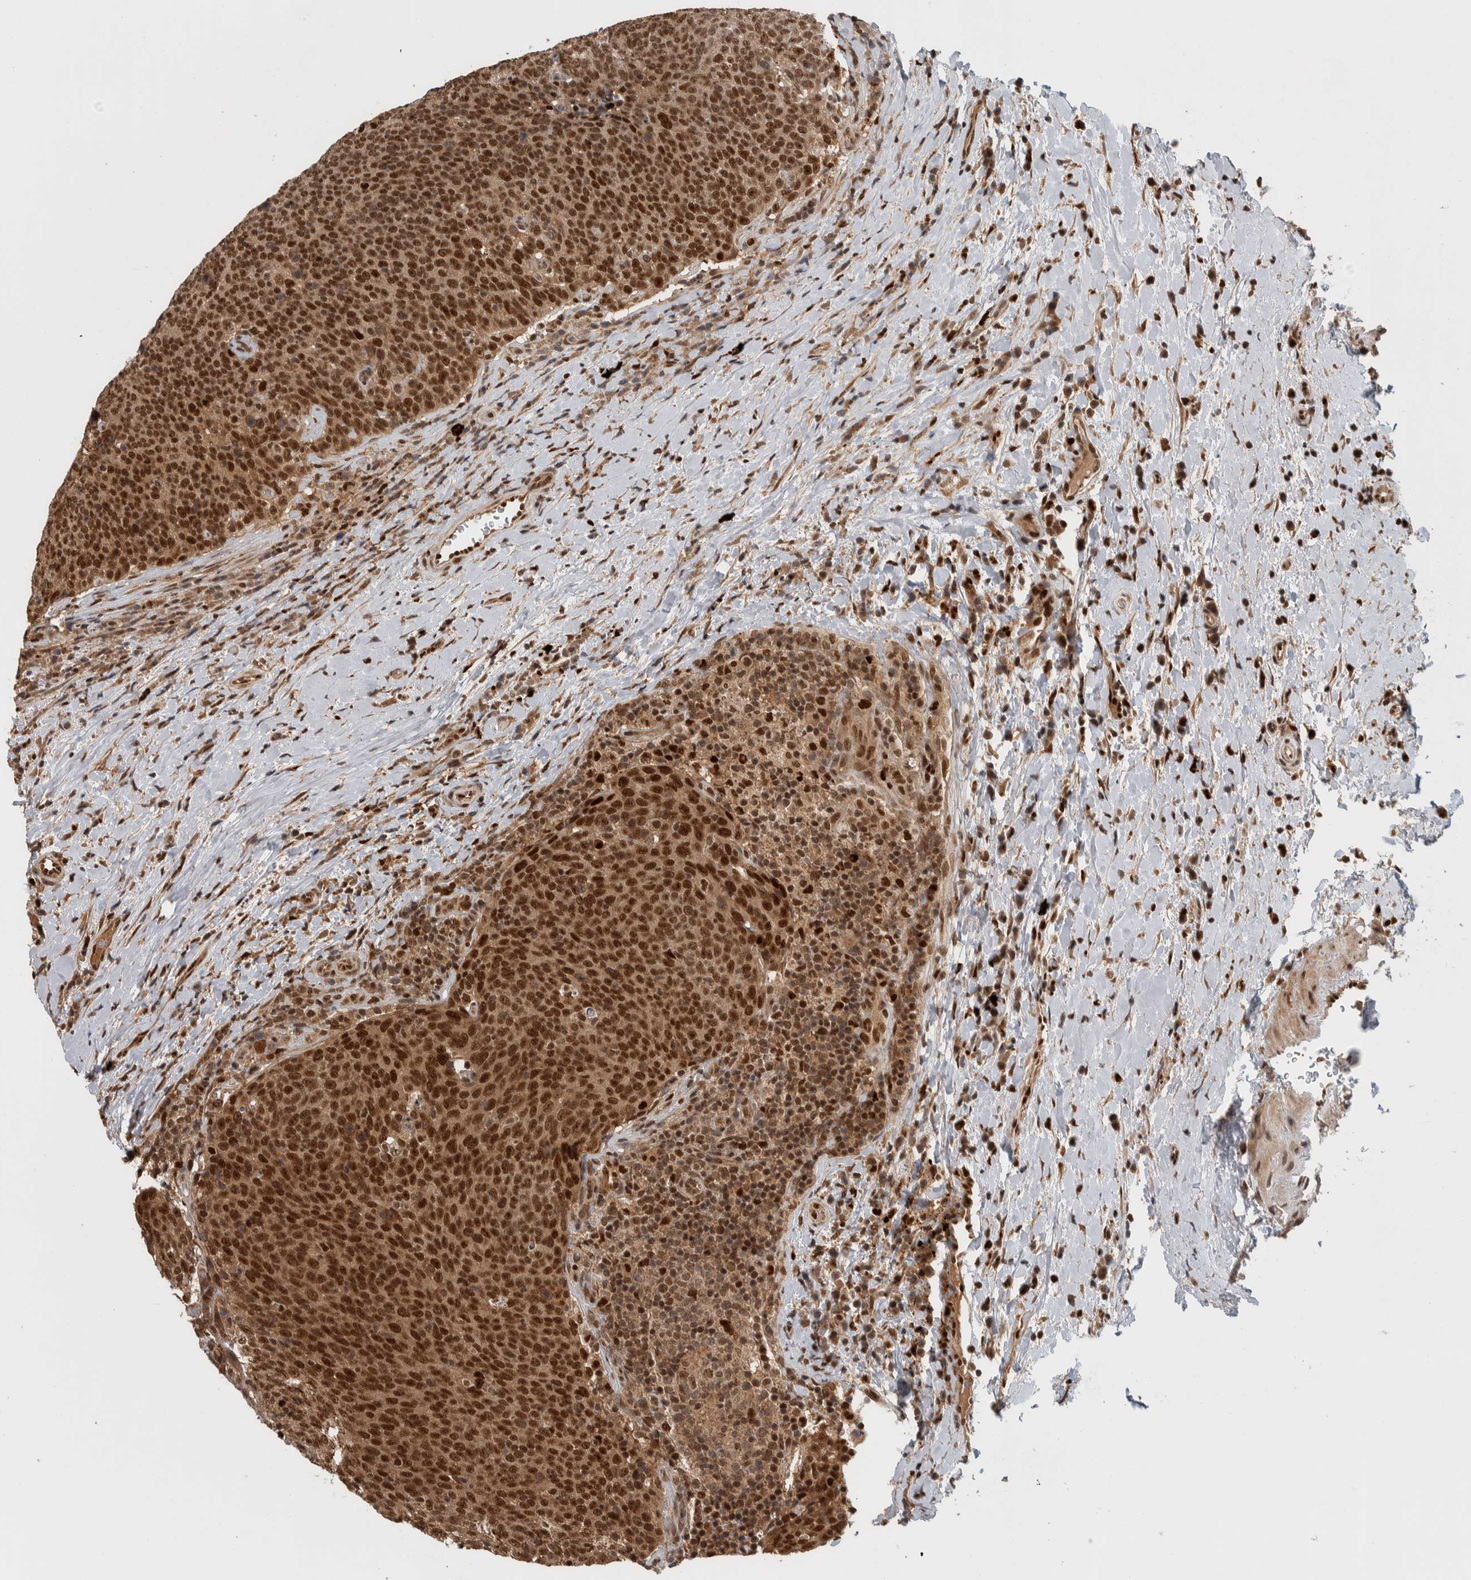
{"staining": {"intensity": "strong", "quantity": ">75%", "location": "nuclear"}, "tissue": "head and neck cancer", "cell_type": "Tumor cells", "image_type": "cancer", "snomed": [{"axis": "morphology", "description": "Squamous cell carcinoma, NOS"}, {"axis": "morphology", "description": "Squamous cell carcinoma, metastatic, NOS"}, {"axis": "topography", "description": "Lymph node"}, {"axis": "topography", "description": "Head-Neck"}], "caption": "IHC image of human head and neck squamous cell carcinoma stained for a protein (brown), which exhibits high levels of strong nuclear staining in about >75% of tumor cells.", "gene": "RPS6KA4", "patient": {"sex": "male", "age": 62}}